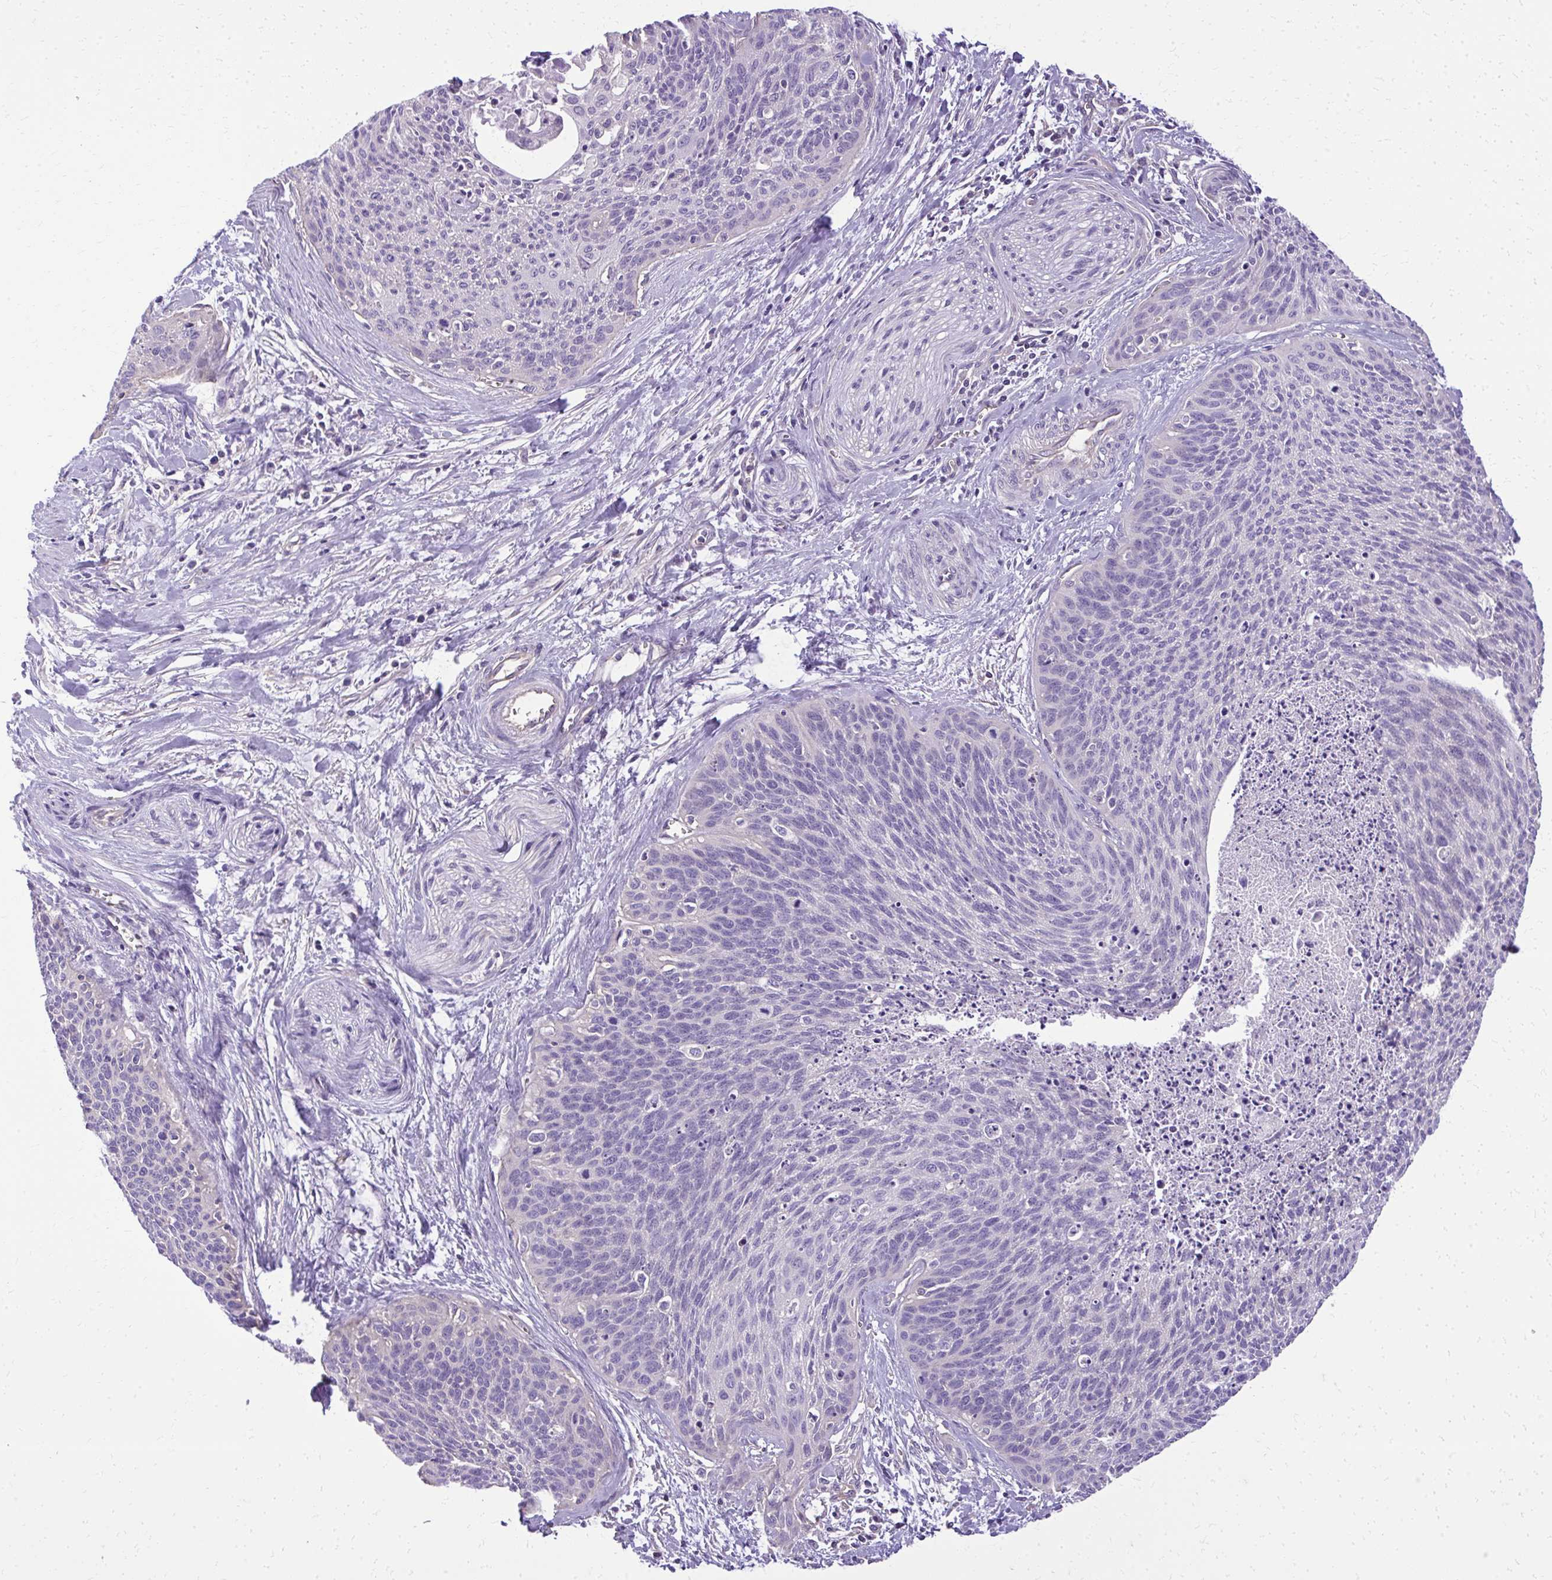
{"staining": {"intensity": "negative", "quantity": "none", "location": "none"}, "tissue": "cervical cancer", "cell_type": "Tumor cells", "image_type": "cancer", "snomed": [{"axis": "morphology", "description": "Squamous cell carcinoma, NOS"}, {"axis": "topography", "description": "Cervix"}], "caption": "Squamous cell carcinoma (cervical) stained for a protein using immunohistochemistry demonstrates no expression tumor cells.", "gene": "RUNDC3B", "patient": {"sex": "female", "age": 55}}